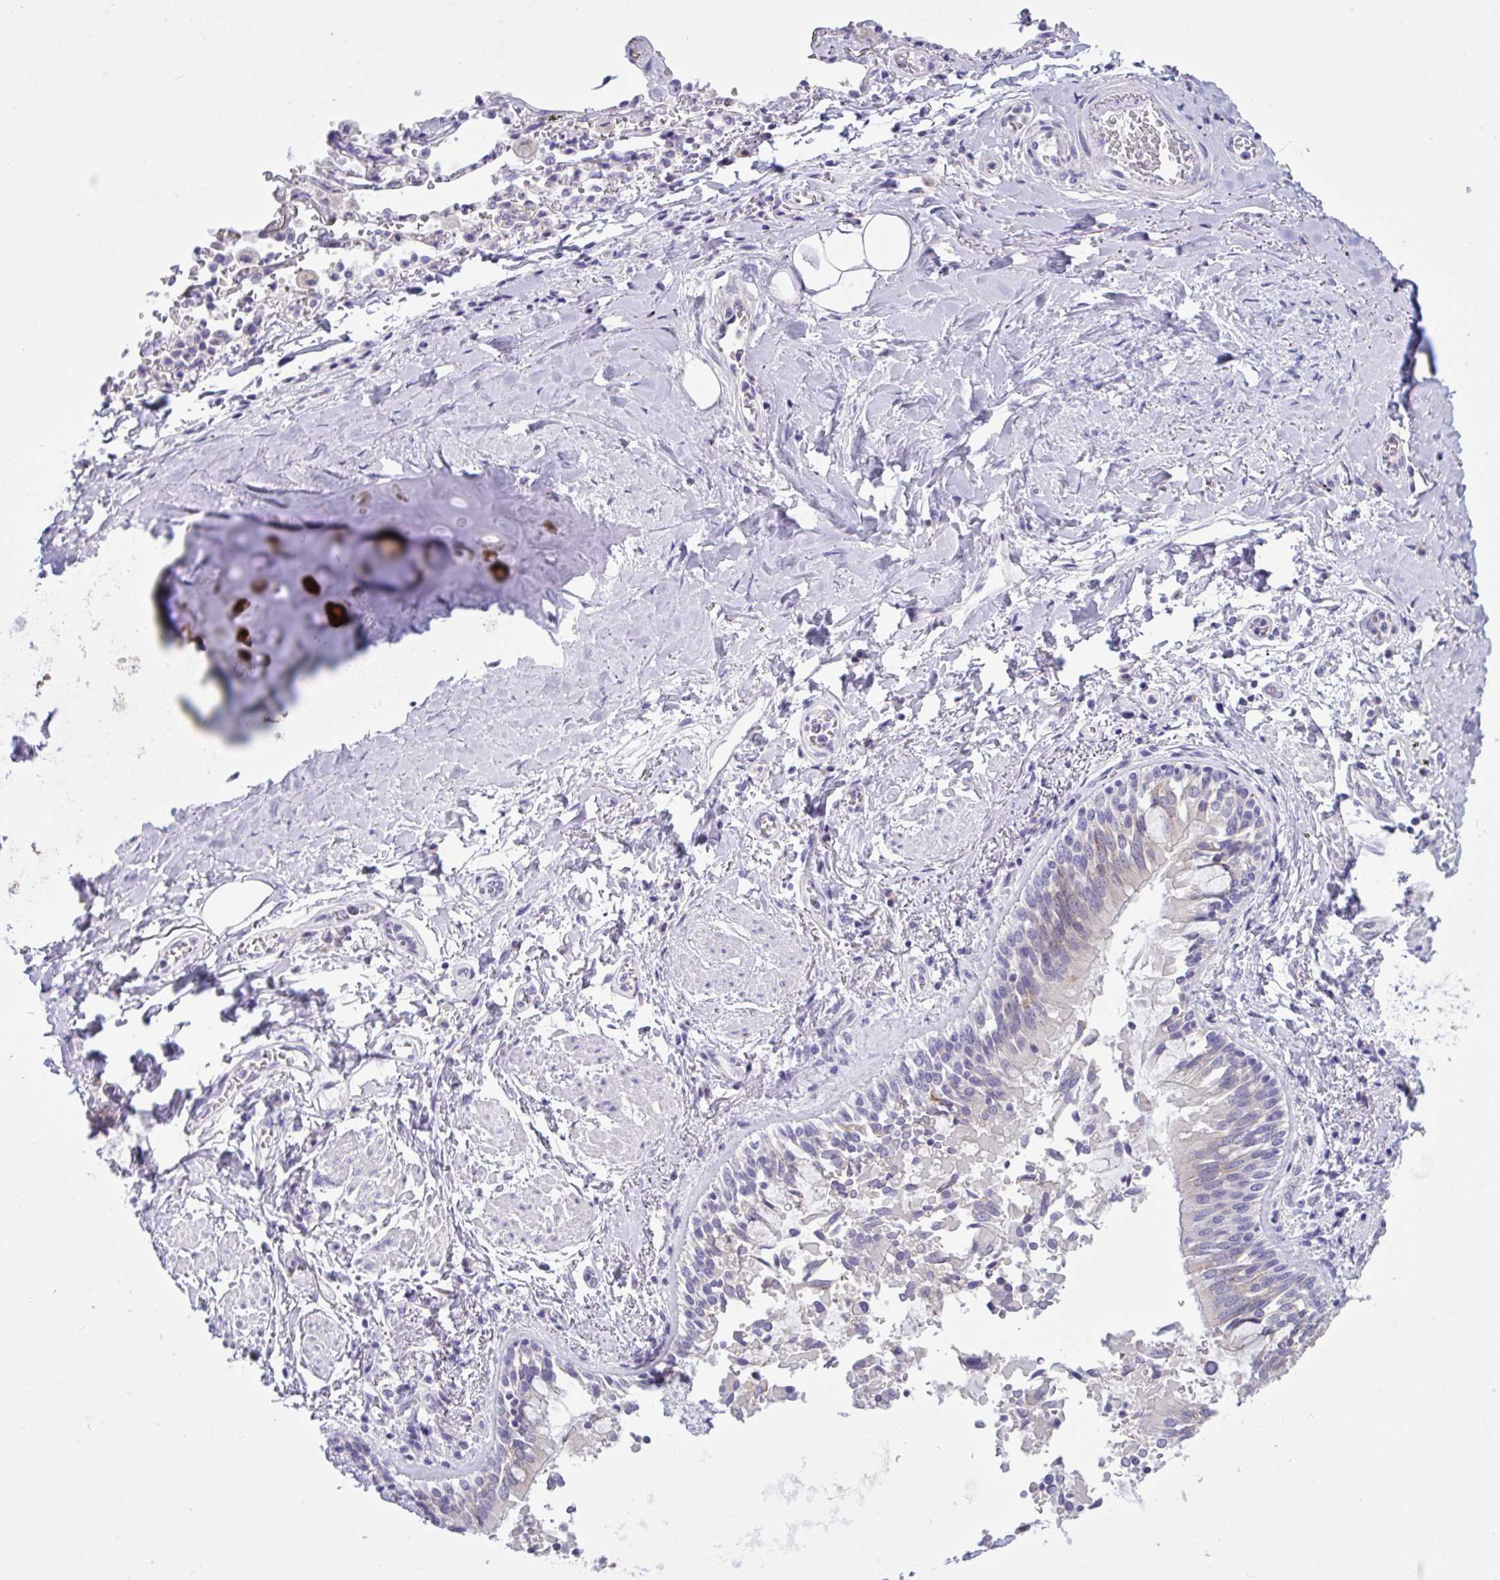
{"staining": {"intensity": "negative", "quantity": "none", "location": "none"}, "tissue": "adipose tissue", "cell_type": "Adipocytes", "image_type": "normal", "snomed": [{"axis": "morphology", "description": "Normal tissue, NOS"}, {"axis": "morphology", "description": "Degeneration, NOS"}, {"axis": "topography", "description": "Cartilage tissue"}, {"axis": "topography", "description": "Lung"}], "caption": "Immunohistochemical staining of normal adipose tissue shows no significant expression in adipocytes.", "gene": "TMEM41A", "patient": {"sex": "female", "age": 61}}